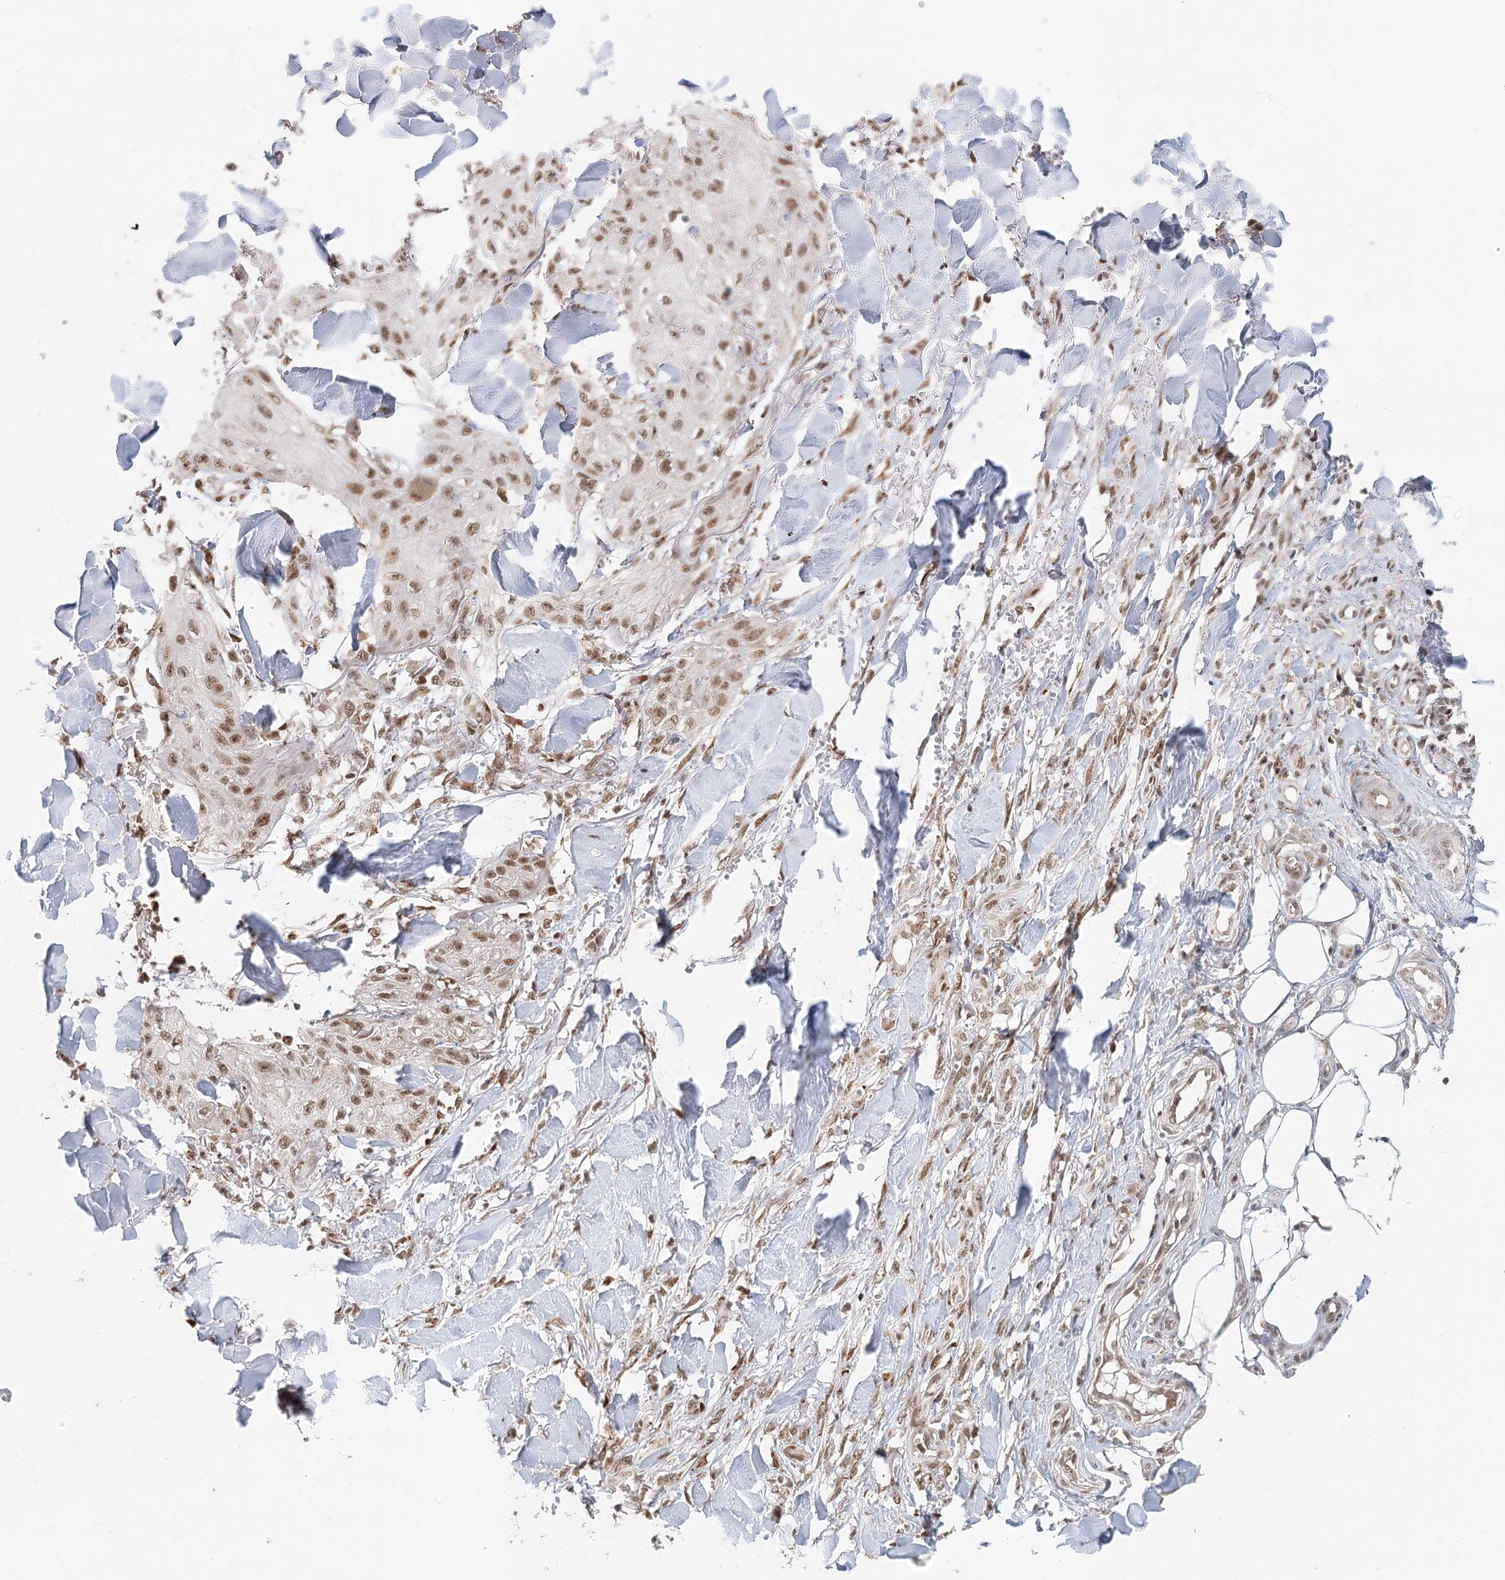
{"staining": {"intensity": "moderate", "quantity": ">75%", "location": "nuclear"}, "tissue": "skin cancer", "cell_type": "Tumor cells", "image_type": "cancer", "snomed": [{"axis": "morphology", "description": "Squamous cell carcinoma, NOS"}, {"axis": "topography", "description": "Skin"}], "caption": "A photomicrograph showing moderate nuclear positivity in approximately >75% of tumor cells in skin cancer (squamous cell carcinoma), as visualized by brown immunohistochemical staining.", "gene": "BNIP5", "patient": {"sex": "male", "age": 74}}